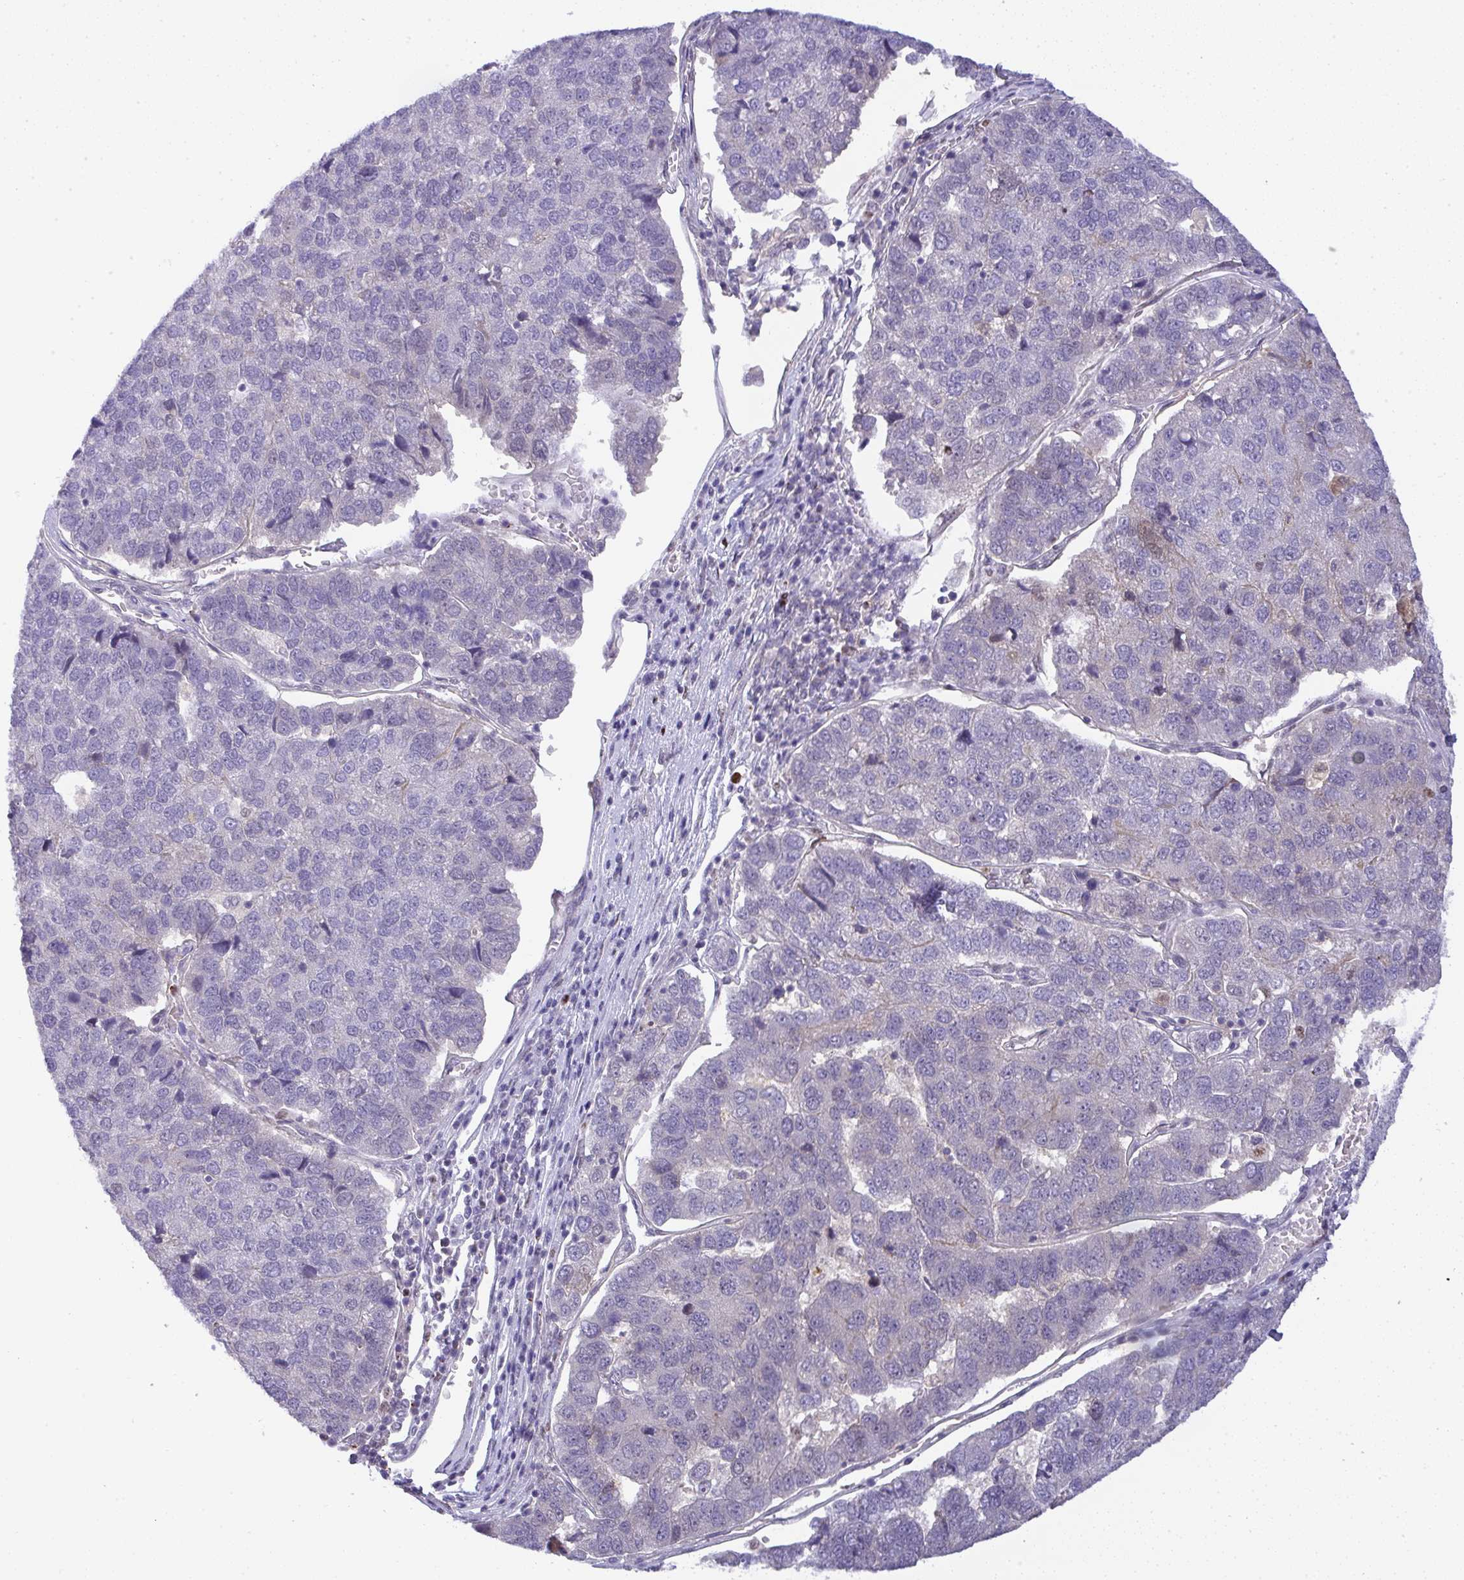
{"staining": {"intensity": "negative", "quantity": "none", "location": "none"}, "tissue": "pancreatic cancer", "cell_type": "Tumor cells", "image_type": "cancer", "snomed": [{"axis": "morphology", "description": "Adenocarcinoma, NOS"}, {"axis": "topography", "description": "Pancreas"}], "caption": "High power microscopy image of an immunohistochemistry (IHC) histopathology image of pancreatic adenocarcinoma, revealing no significant expression in tumor cells.", "gene": "BBX", "patient": {"sex": "female", "age": 61}}